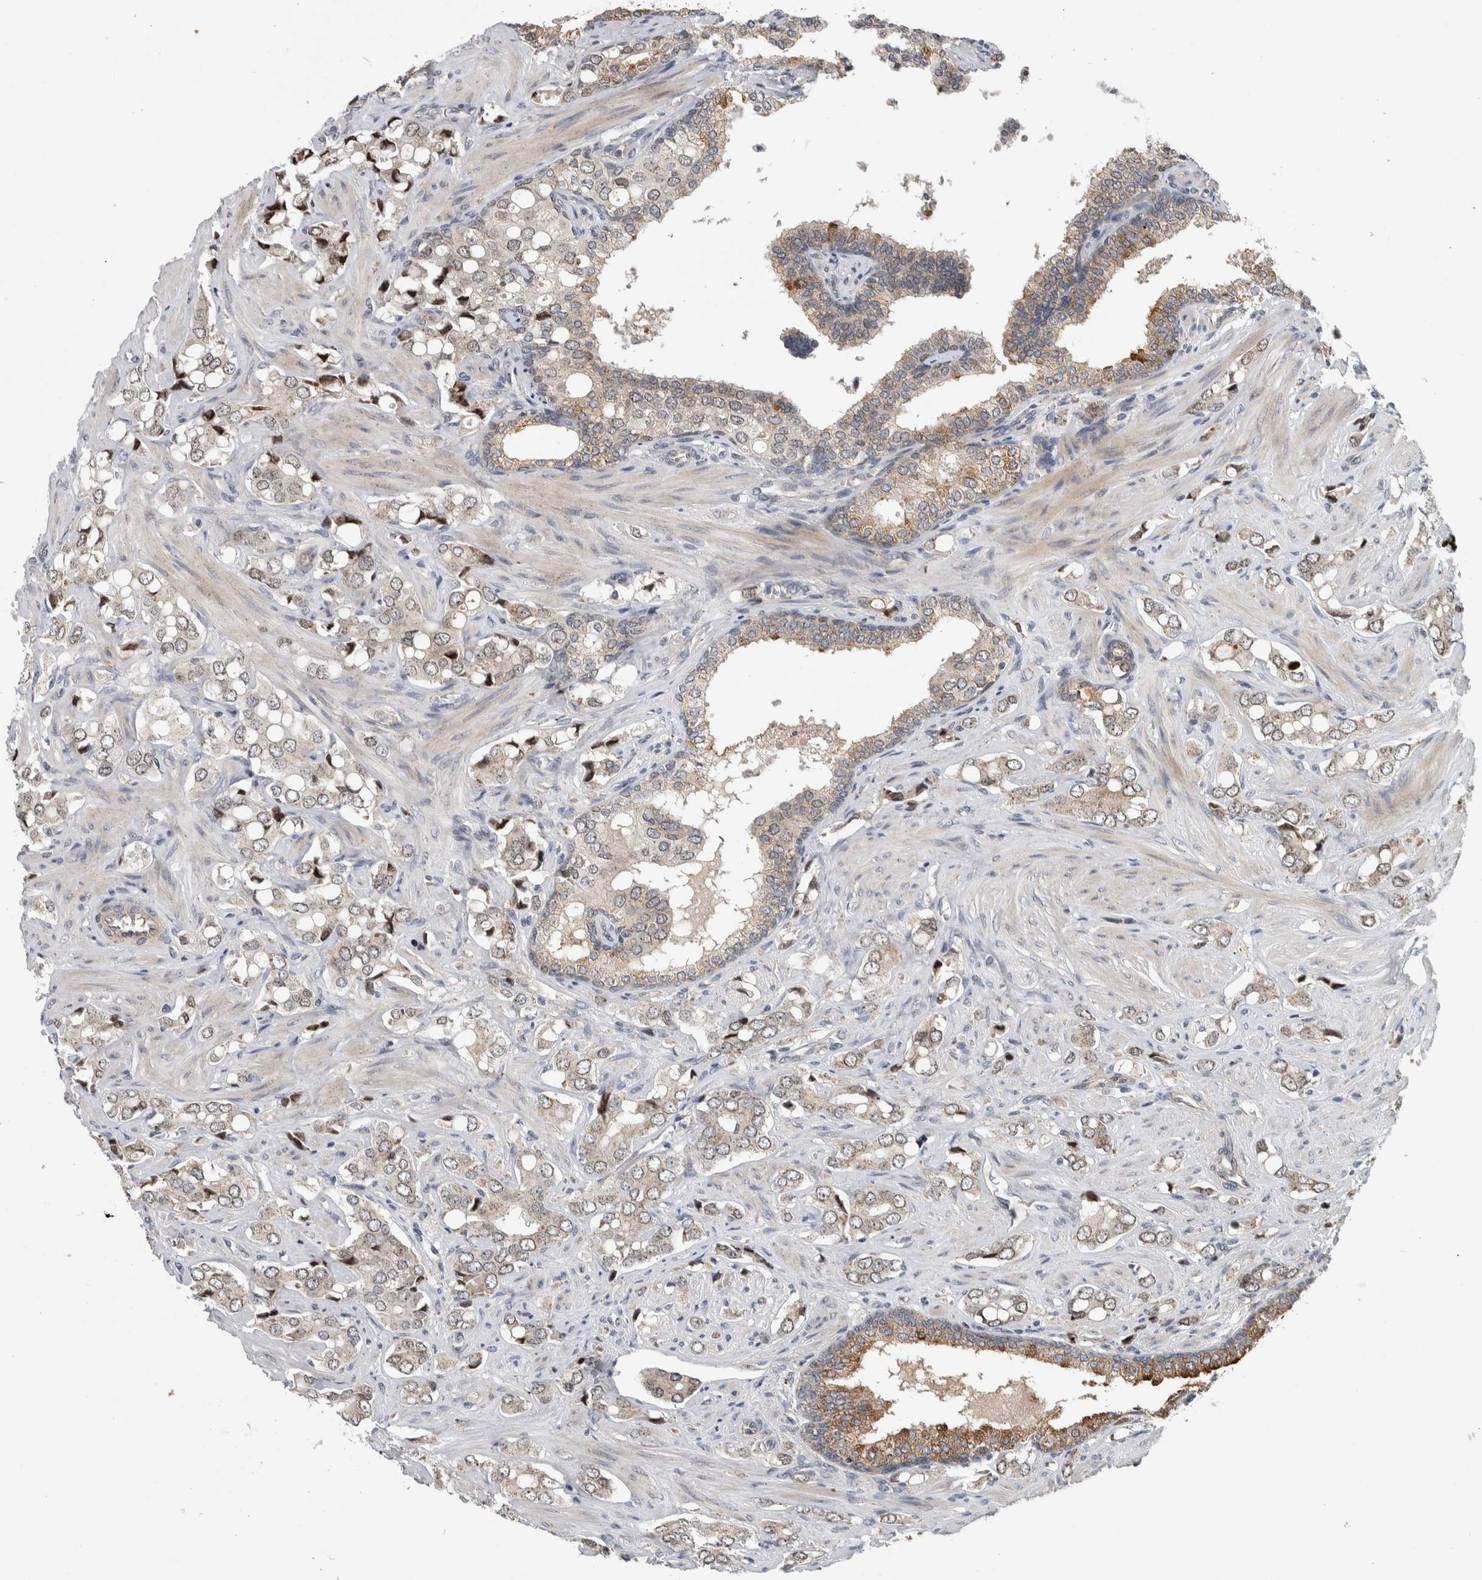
{"staining": {"intensity": "weak", "quantity": "25%-75%", "location": "cytoplasmic/membranous,nuclear"}, "tissue": "prostate cancer", "cell_type": "Tumor cells", "image_type": "cancer", "snomed": [{"axis": "morphology", "description": "Adenocarcinoma, High grade"}, {"axis": "topography", "description": "Prostate"}], "caption": "Tumor cells reveal weak cytoplasmic/membranous and nuclear positivity in approximately 25%-75% of cells in prostate cancer.", "gene": "MSL1", "patient": {"sex": "male", "age": 52}}